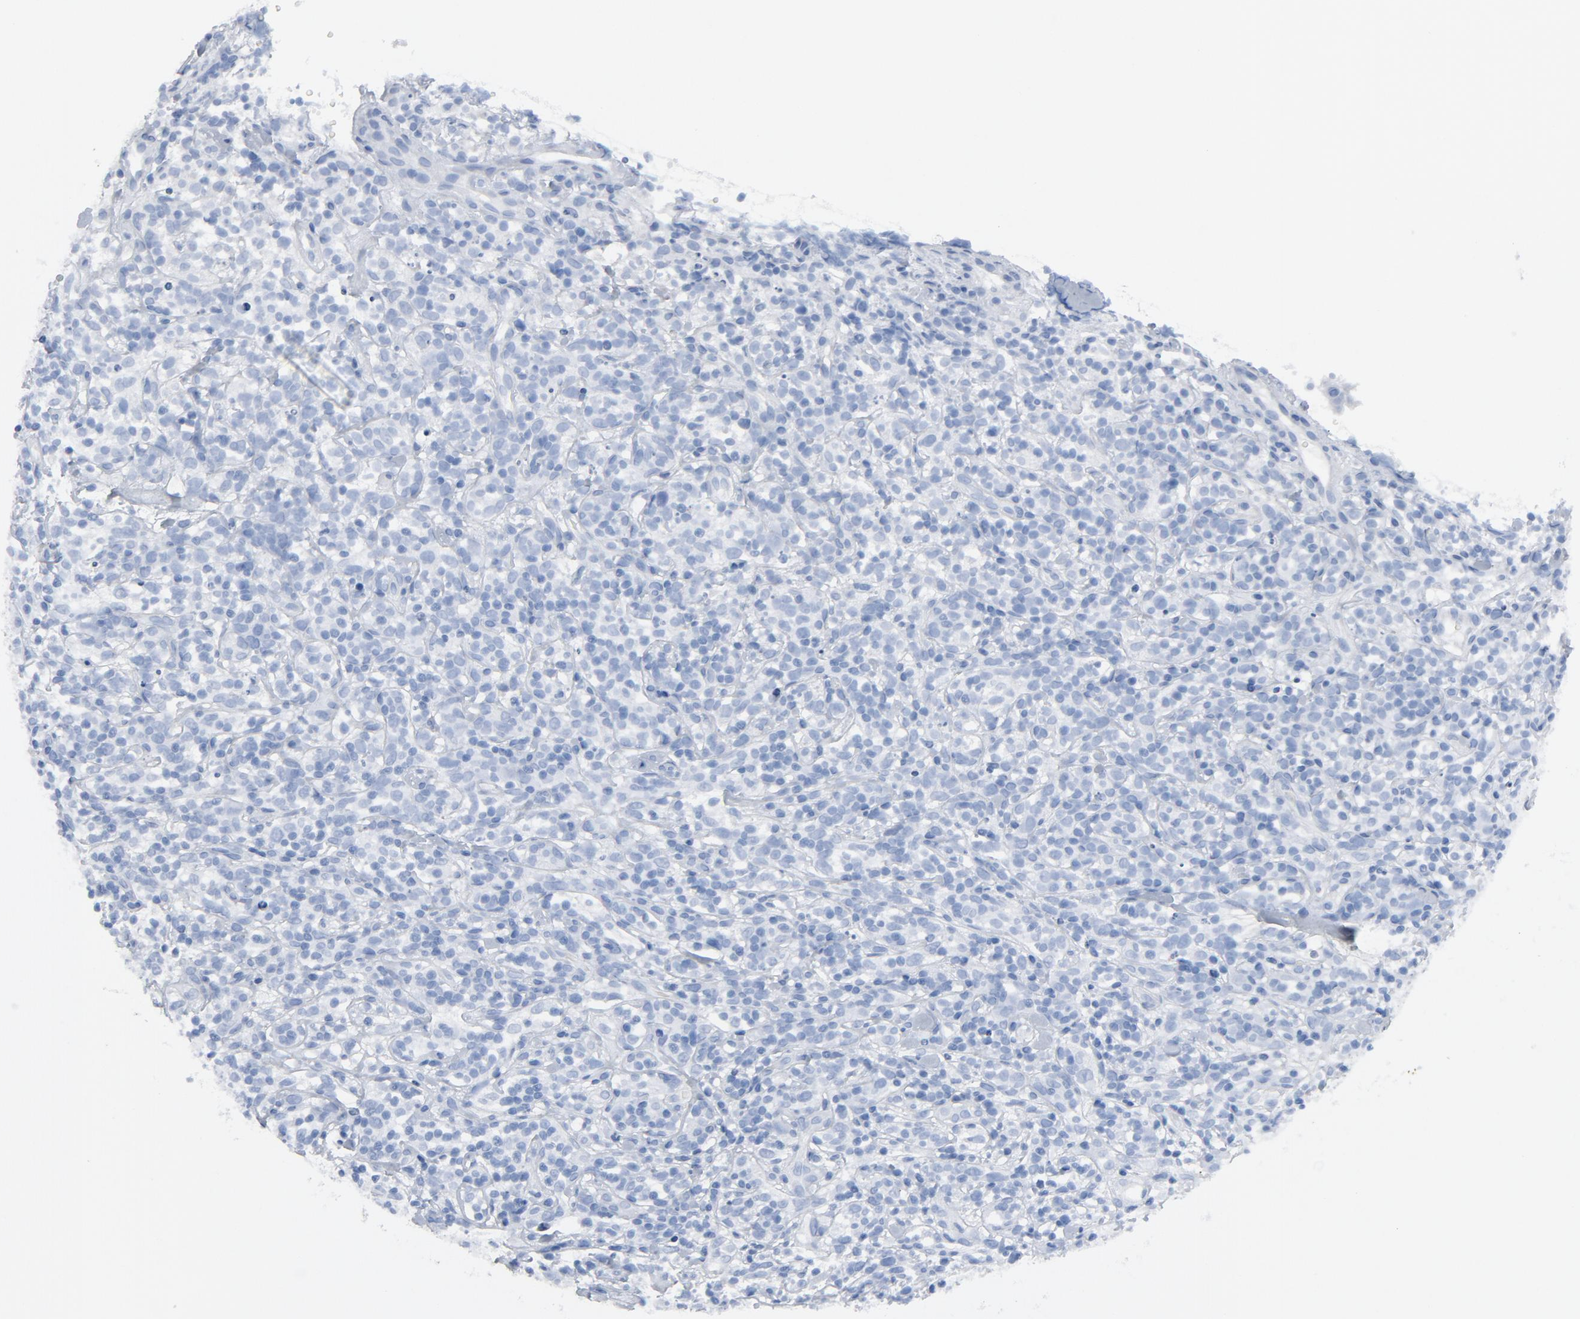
{"staining": {"intensity": "negative", "quantity": "none", "location": "none"}, "tissue": "lymphoma", "cell_type": "Tumor cells", "image_type": "cancer", "snomed": [{"axis": "morphology", "description": "Malignant lymphoma, non-Hodgkin's type, High grade"}, {"axis": "topography", "description": "Lymph node"}], "caption": "The image demonstrates no significant positivity in tumor cells of lymphoma.", "gene": "C14orf119", "patient": {"sex": "female", "age": 73}}